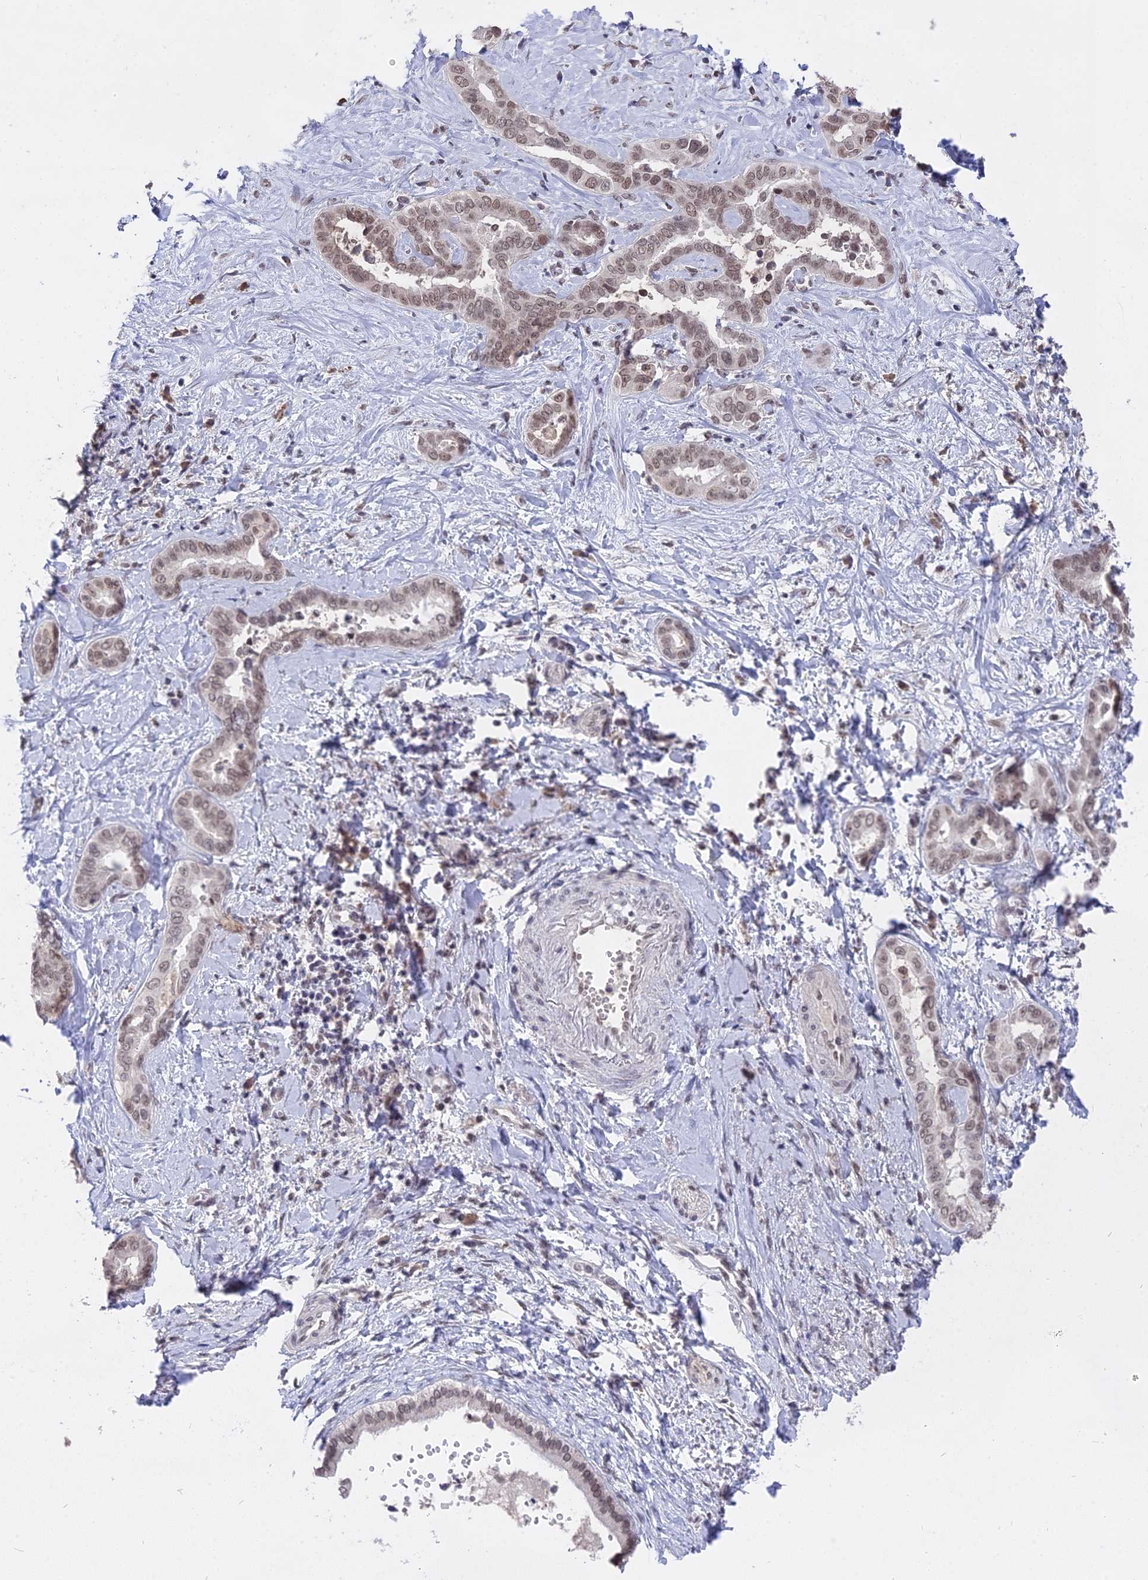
{"staining": {"intensity": "weak", "quantity": "25%-75%", "location": "nuclear"}, "tissue": "liver cancer", "cell_type": "Tumor cells", "image_type": "cancer", "snomed": [{"axis": "morphology", "description": "Cholangiocarcinoma"}, {"axis": "topography", "description": "Liver"}], "caption": "Tumor cells reveal low levels of weak nuclear expression in approximately 25%-75% of cells in human liver cancer (cholangiocarcinoma).", "gene": "NR1H3", "patient": {"sex": "female", "age": 77}}